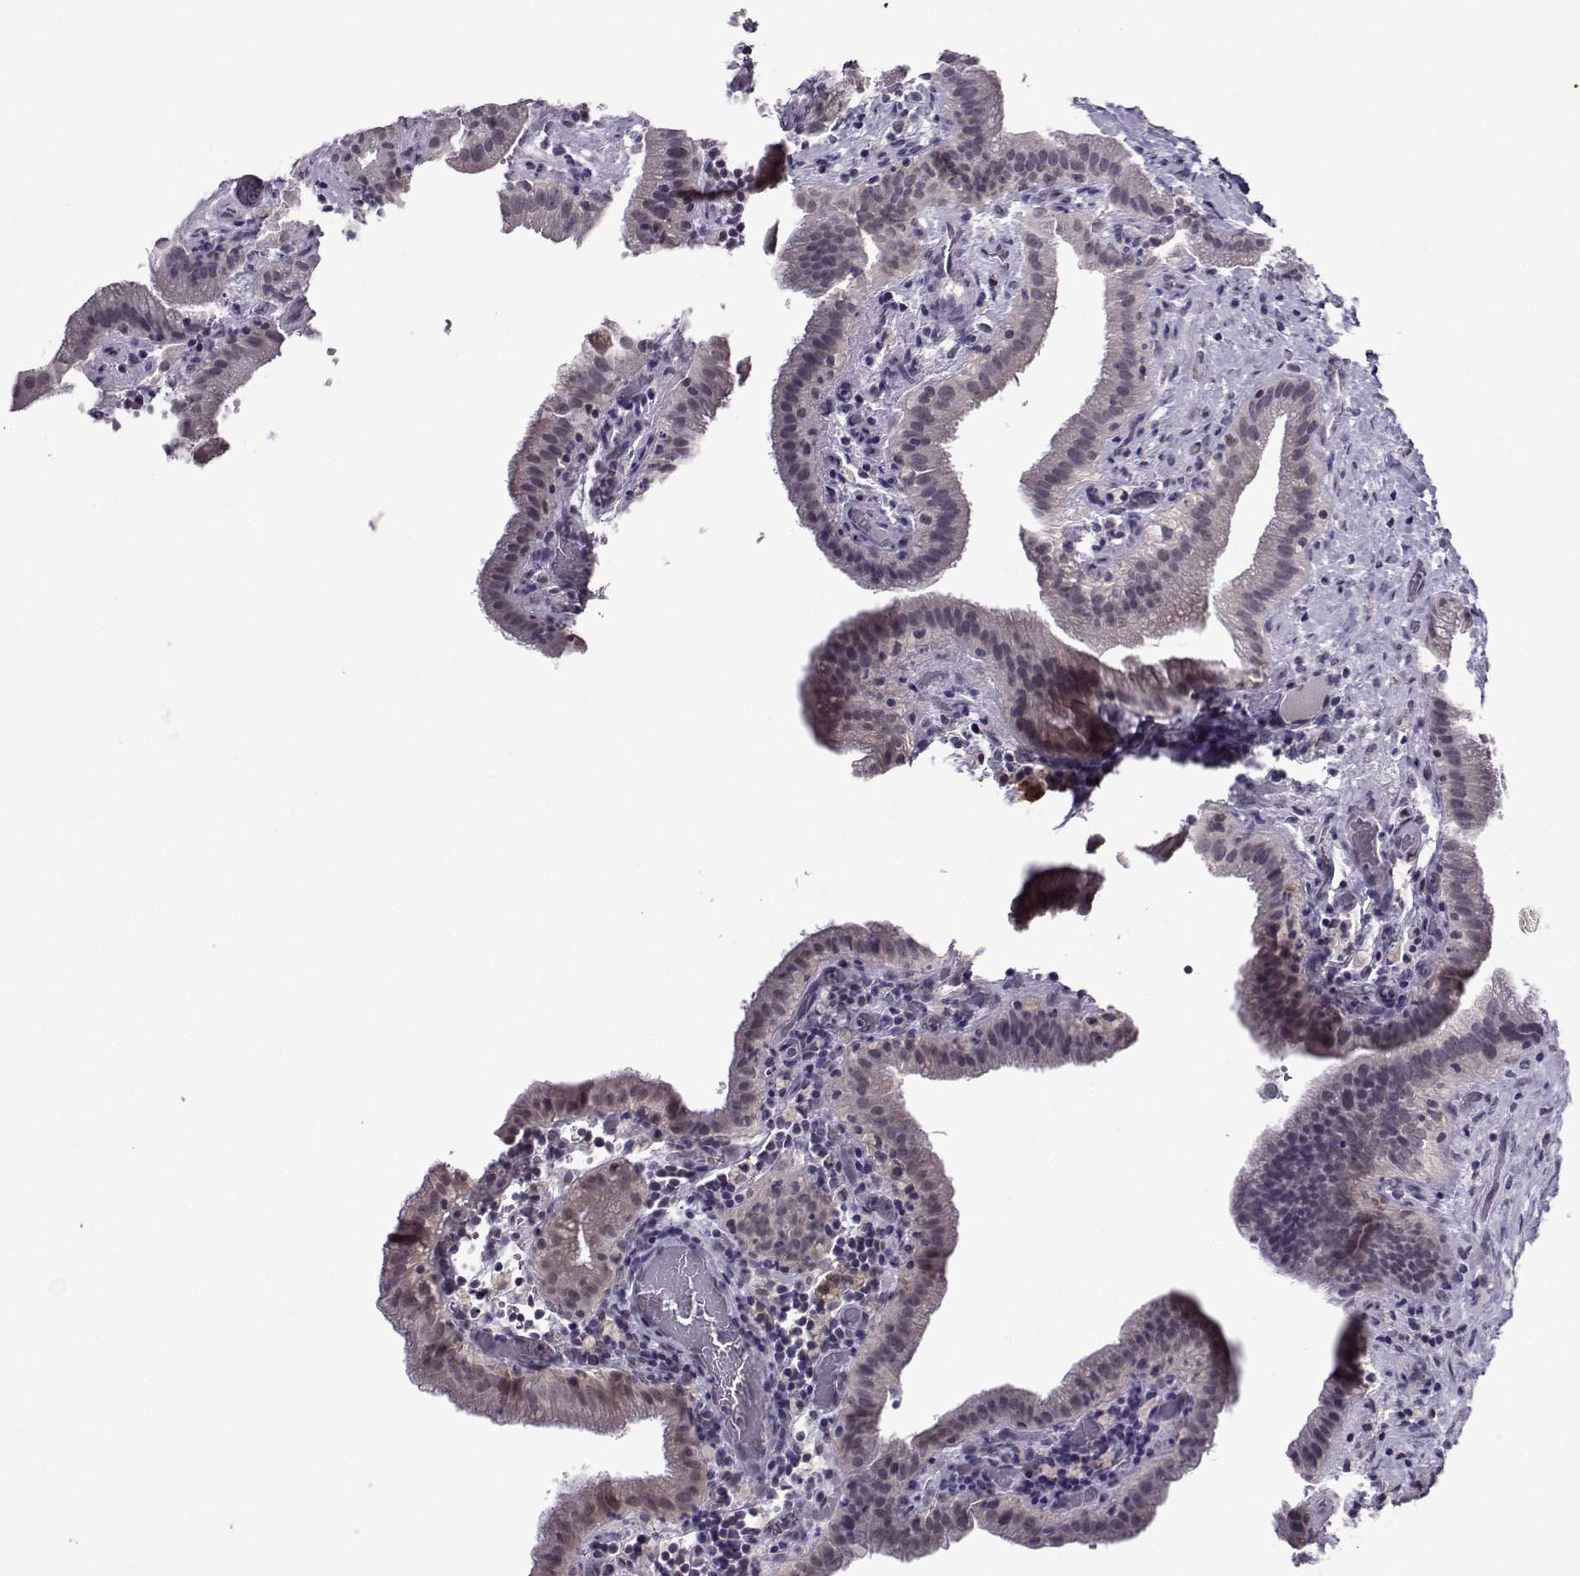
{"staining": {"intensity": "negative", "quantity": "none", "location": "none"}, "tissue": "gallbladder", "cell_type": "Glandular cells", "image_type": "normal", "snomed": [{"axis": "morphology", "description": "Normal tissue, NOS"}, {"axis": "topography", "description": "Gallbladder"}], "caption": "IHC histopathology image of benign human gallbladder stained for a protein (brown), which reveals no staining in glandular cells. (DAB immunohistochemistry visualized using brightfield microscopy, high magnification).", "gene": "DDX20", "patient": {"sex": "male", "age": 62}}